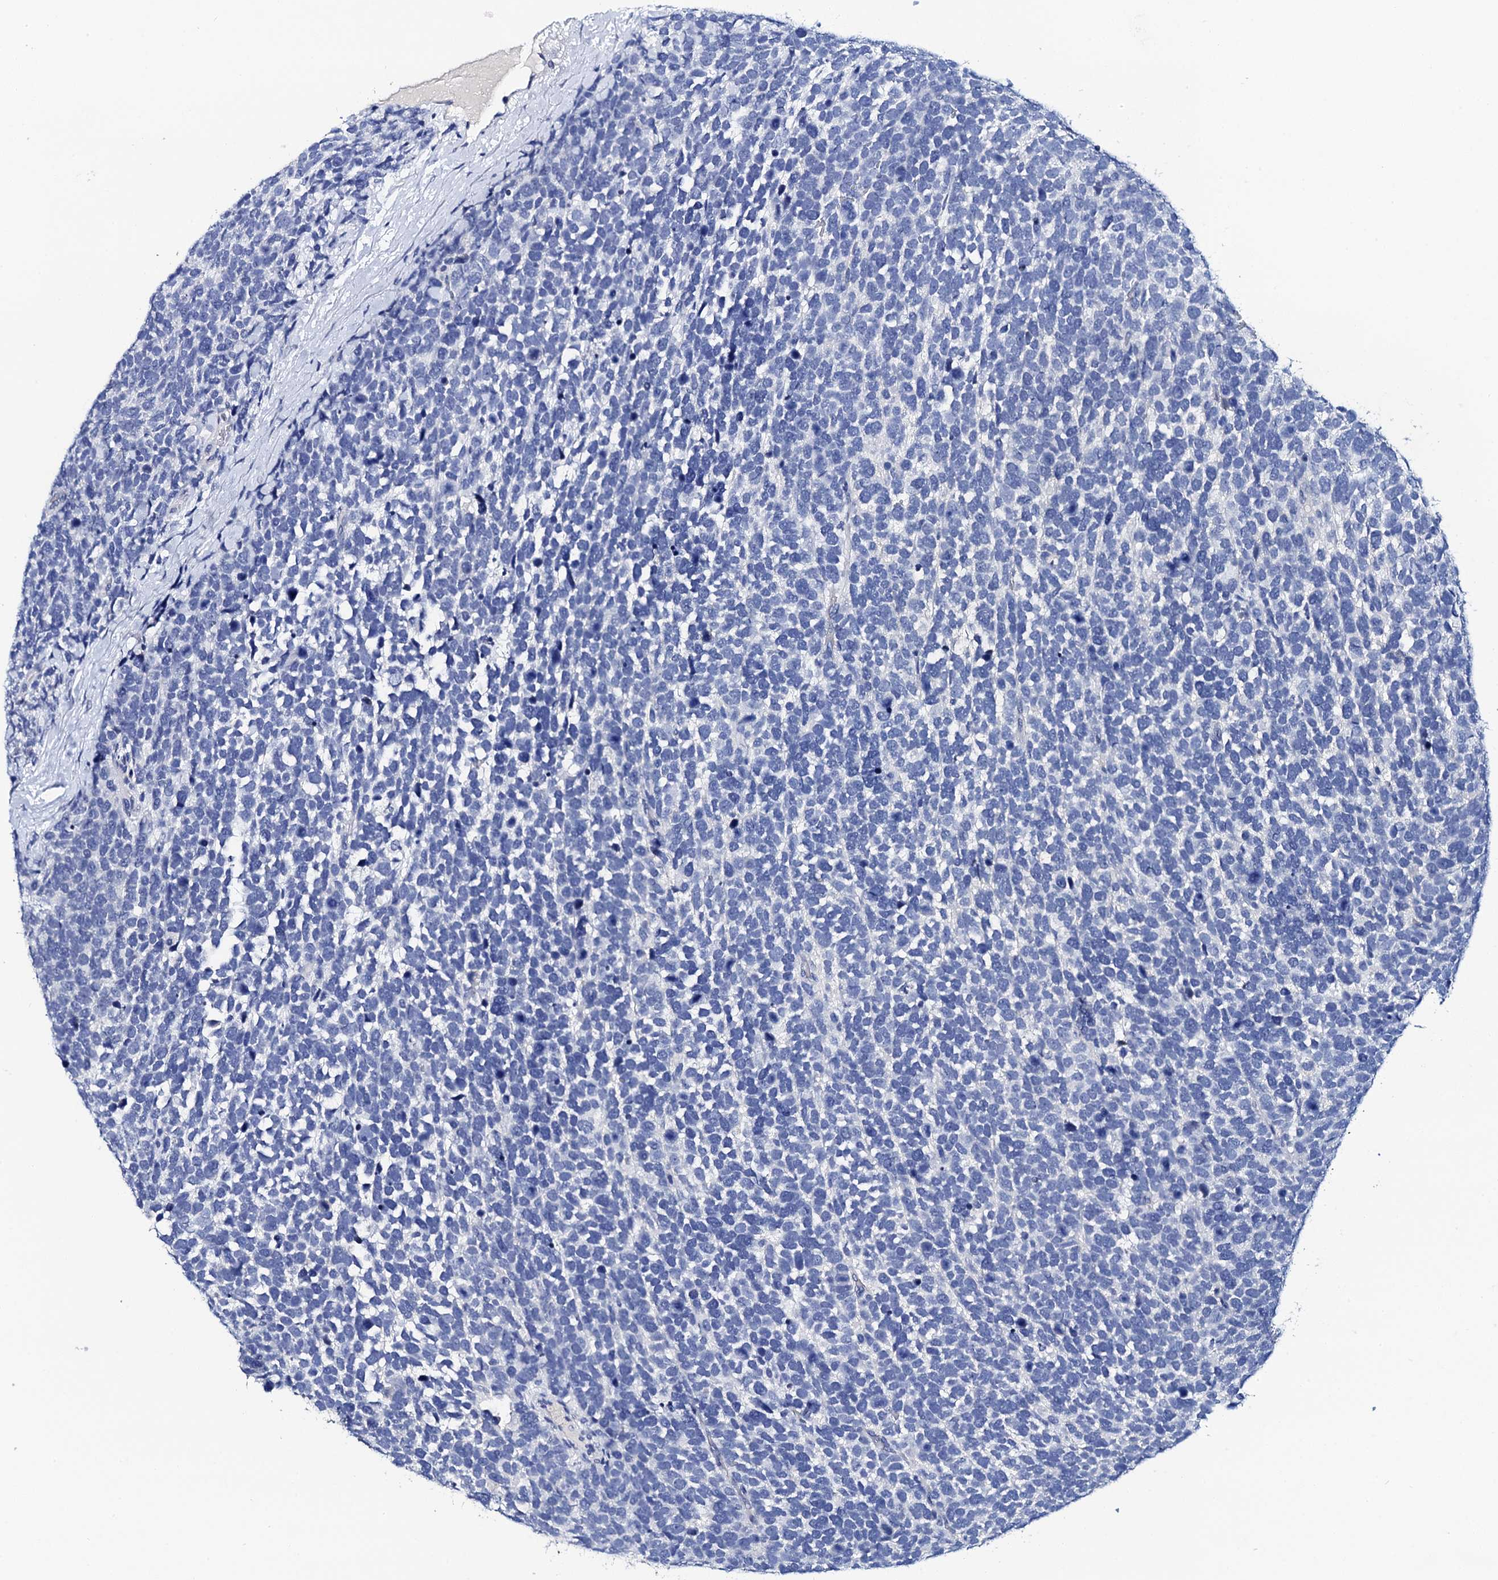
{"staining": {"intensity": "negative", "quantity": "none", "location": "none"}, "tissue": "urothelial cancer", "cell_type": "Tumor cells", "image_type": "cancer", "snomed": [{"axis": "morphology", "description": "Urothelial carcinoma, High grade"}, {"axis": "topography", "description": "Urinary bladder"}], "caption": "Tumor cells are negative for brown protein staining in high-grade urothelial carcinoma. (DAB immunohistochemistry with hematoxylin counter stain).", "gene": "LYPD3", "patient": {"sex": "female", "age": 82}}